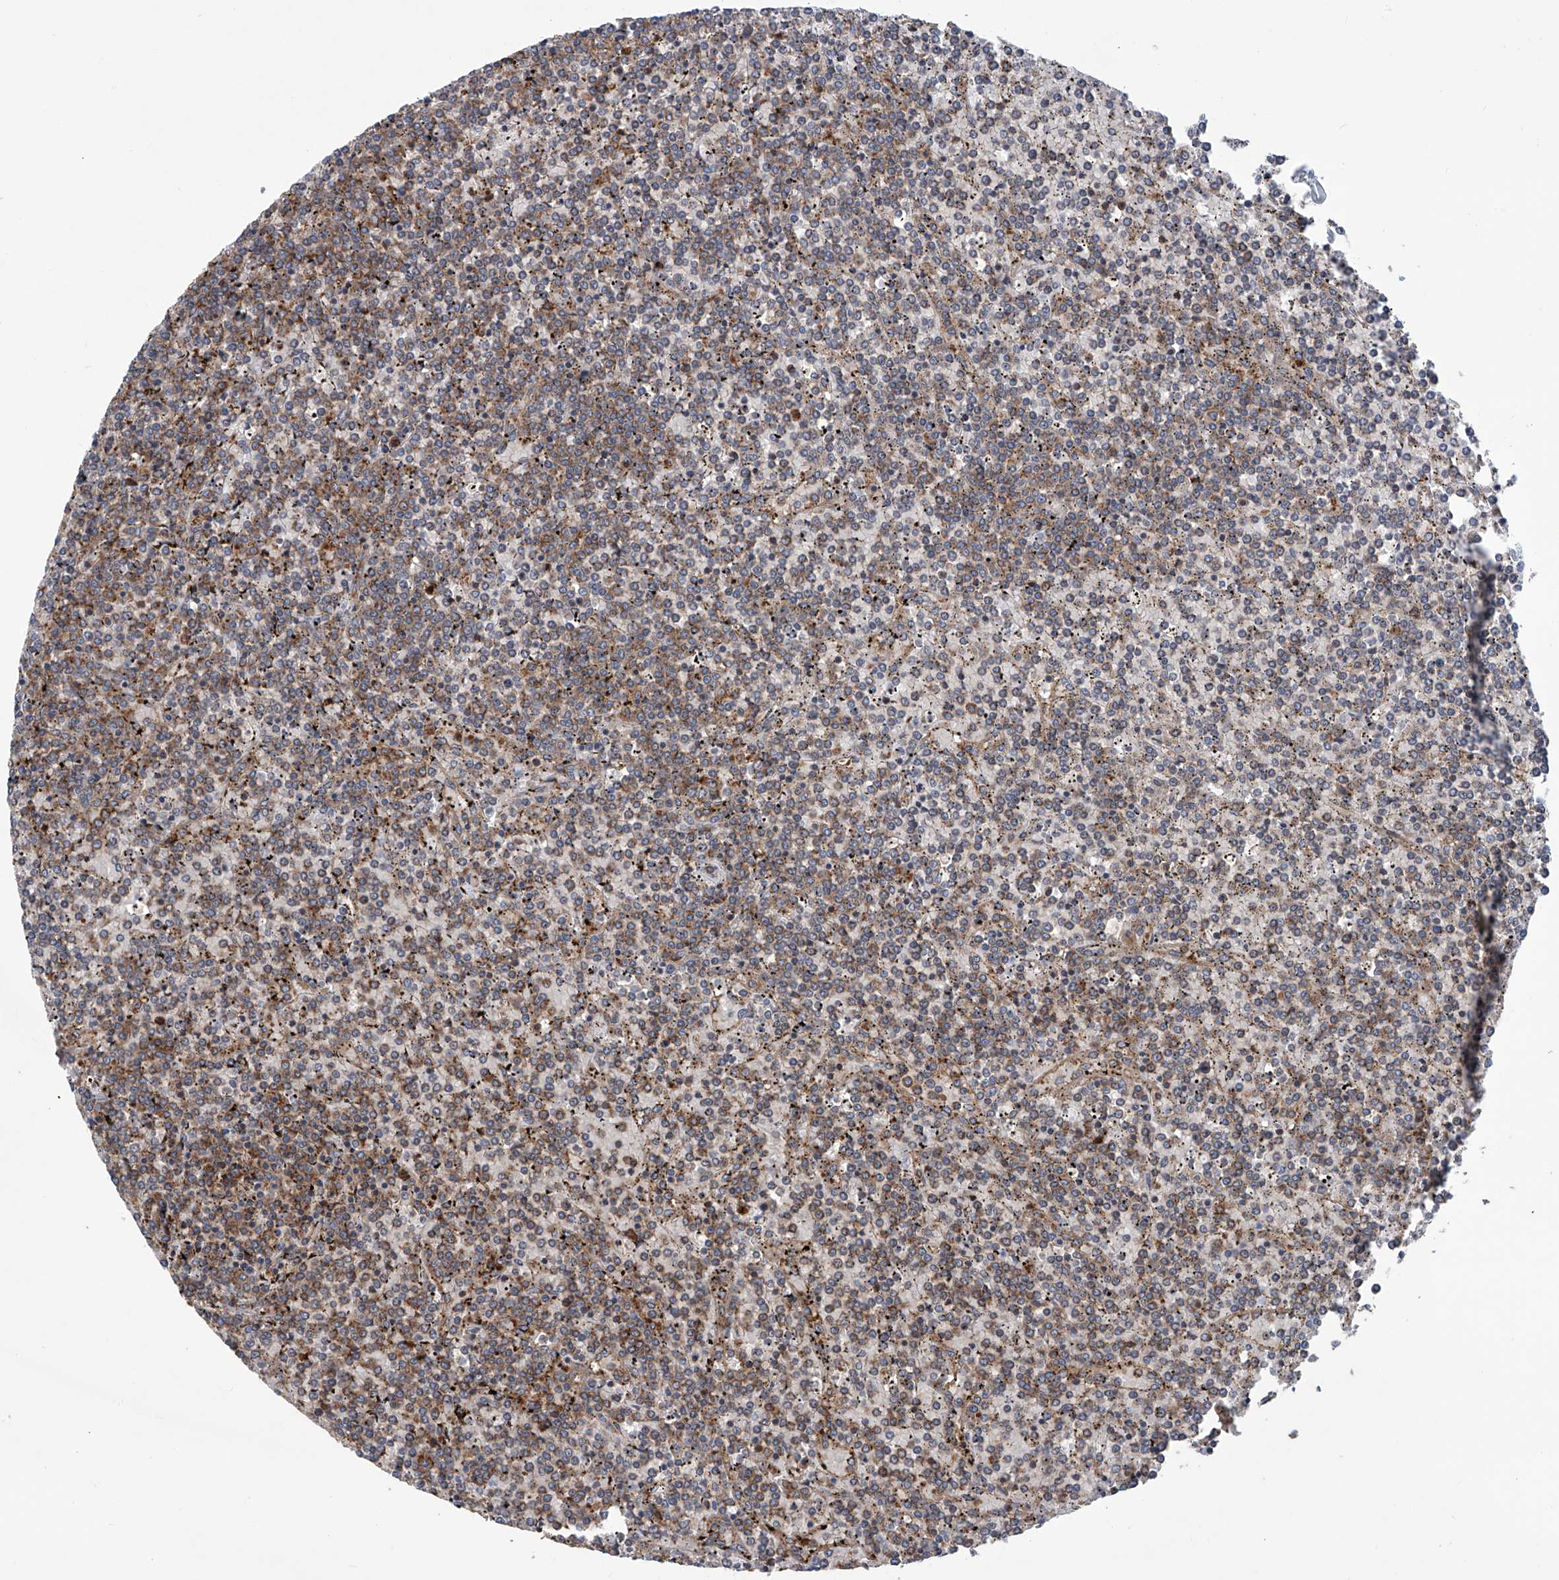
{"staining": {"intensity": "moderate", "quantity": "25%-75%", "location": "cytoplasmic/membranous"}, "tissue": "lymphoma", "cell_type": "Tumor cells", "image_type": "cancer", "snomed": [{"axis": "morphology", "description": "Malignant lymphoma, non-Hodgkin's type, Low grade"}, {"axis": "topography", "description": "Spleen"}], "caption": "Lymphoma was stained to show a protein in brown. There is medium levels of moderate cytoplasmic/membranous positivity in about 25%-75% of tumor cells.", "gene": "SENP2", "patient": {"sex": "female", "age": 19}}